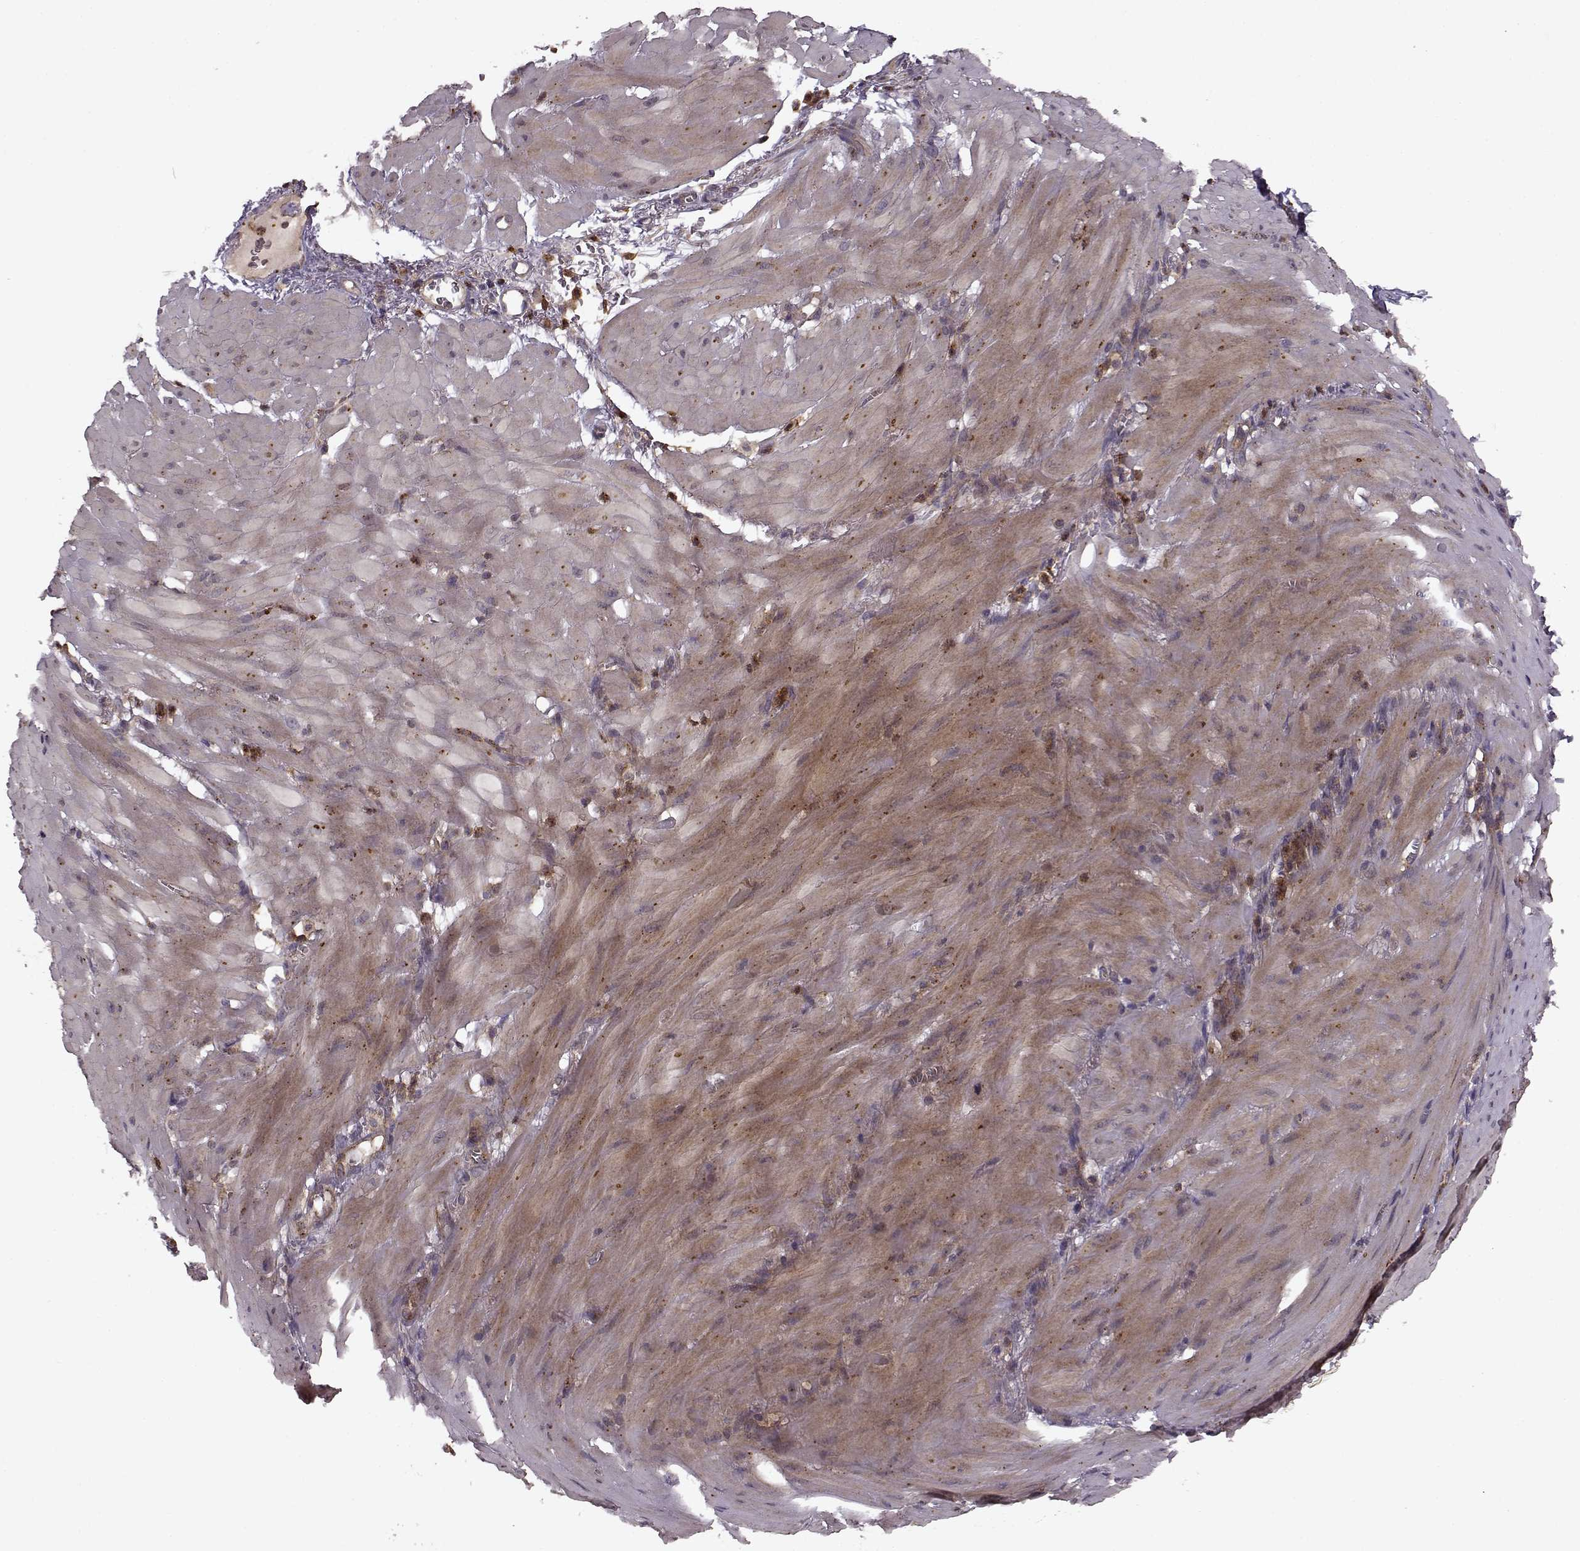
{"staining": {"intensity": "moderate", "quantity": ">75%", "location": "cytoplasmic/membranous"}, "tissue": "stomach cancer", "cell_type": "Tumor cells", "image_type": "cancer", "snomed": [{"axis": "morphology", "description": "Normal tissue, NOS"}, {"axis": "morphology", "description": "Adenocarcinoma, NOS"}, {"axis": "topography", "description": "Esophagus"}, {"axis": "topography", "description": "Stomach, upper"}], "caption": "Protein staining of stomach cancer tissue demonstrates moderate cytoplasmic/membranous staining in about >75% of tumor cells.", "gene": "IFRD2", "patient": {"sex": "male", "age": 74}}